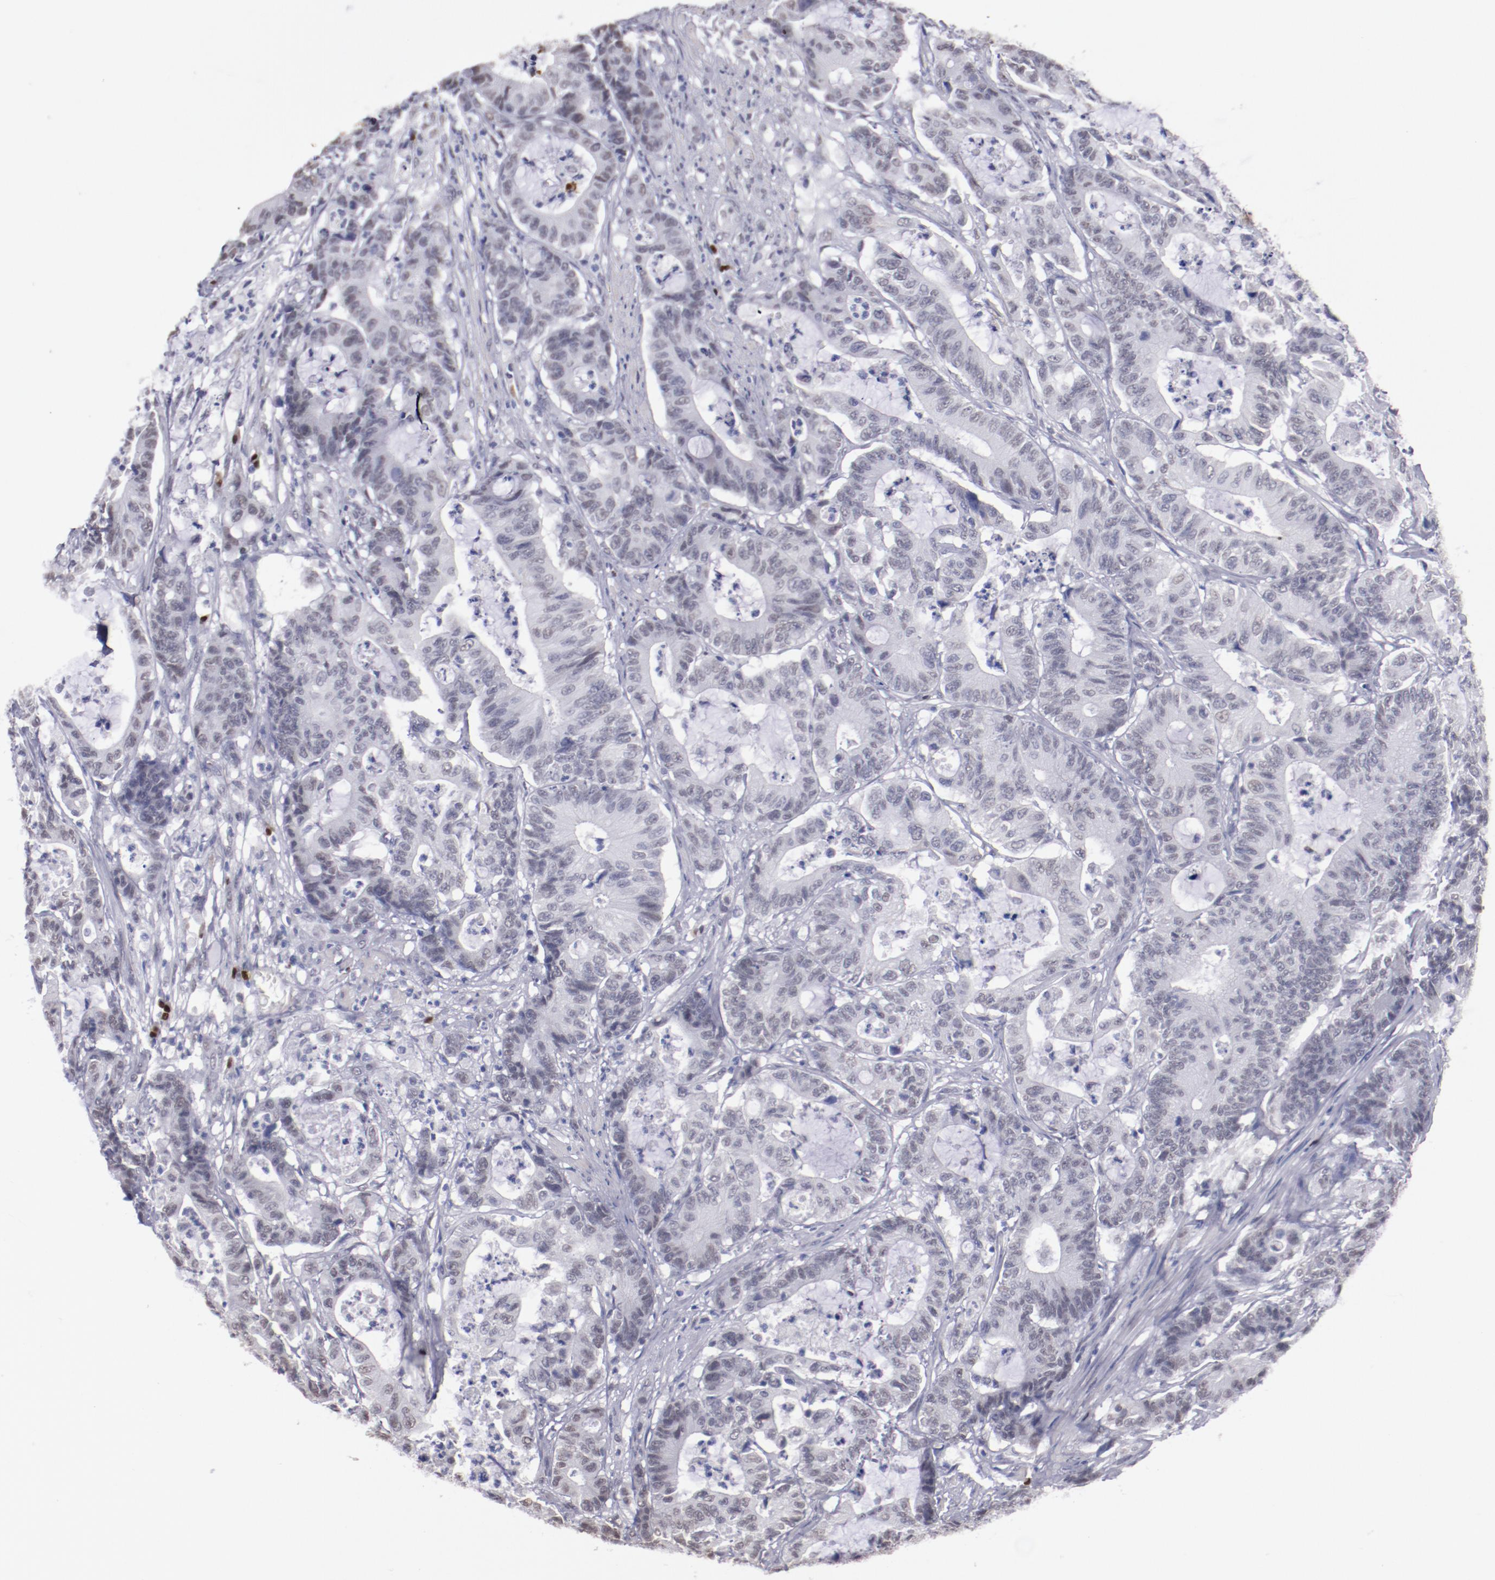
{"staining": {"intensity": "weak", "quantity": "<25%", "location": "nuclear"}, "tissue": "colorectal cancer", "cell_type": "Tumor cells", "image_type": "cancer", "snomed": [{"axis": "morphology", "description": "Adenocarcinoma, NOS"}, {"axis": "topography", "description": "Colon"}], "caption": "There is no significant staining in tumor cells of colorectal cancer. (Stains: DAB IHC with hematoxylin counter stain, Microscopy: brightfield microscopy at high magnification).", "gene": "IRF4", "patient": {"sex": "female", "age": 84}}